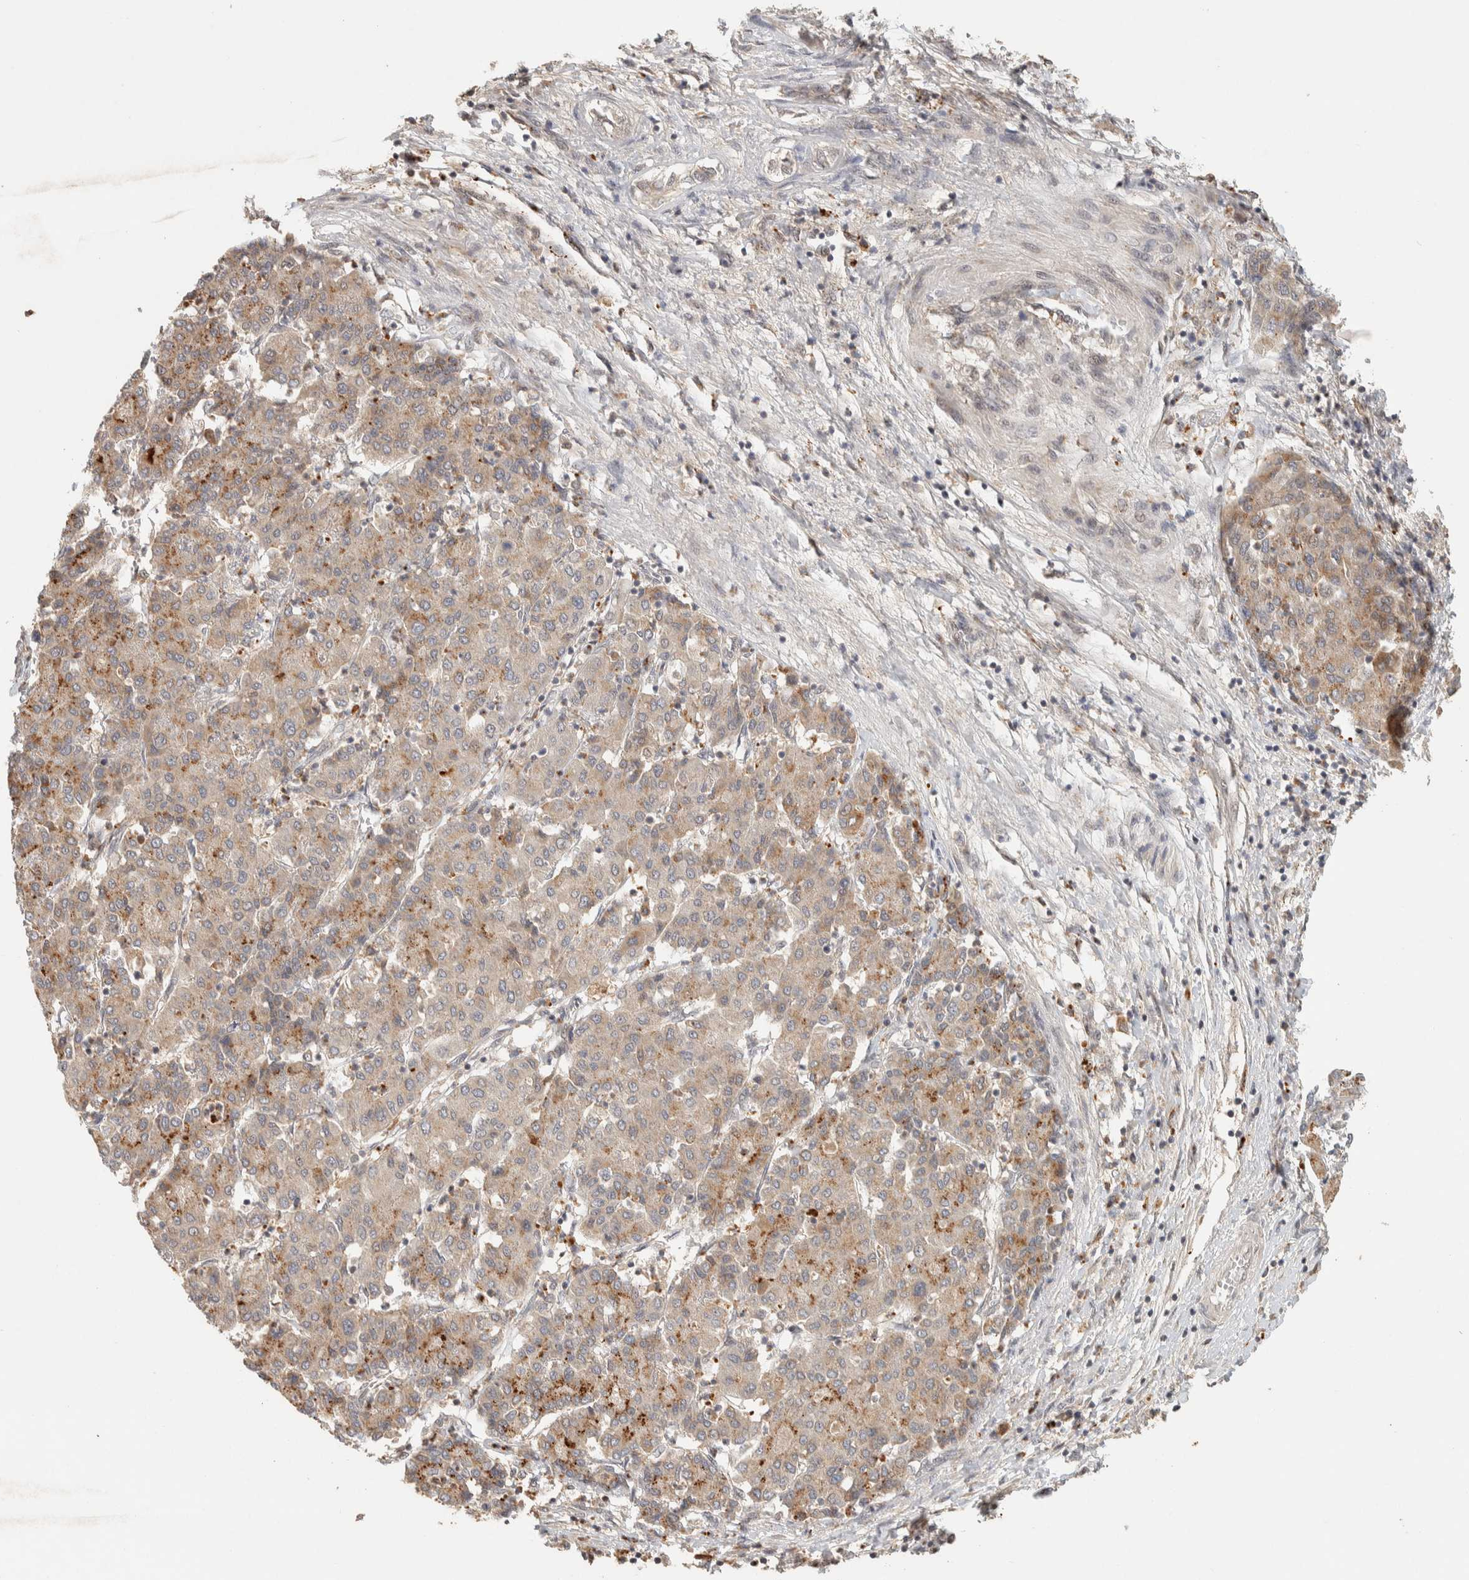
{"staining": {"intensity": "moderate", "quantity": "25%-75%", "location": "cytoplasmic/membranous"}, "tissue": "liver cancer", "cell_type": "Tumor cells", "image_type": "cancer", "snomed": [{"axis": "morphology", "description": "Carcinoma, Hepatocellular, NOS"}, {"axis": "topography", "description": "Liver"}], "caption": "An image of liver hepatocellular carcinoma stained for a protein exhibits moderate cytoplasmic/membranous brown staining in tumor cells.", "gene": "ITPA", "patient": {"sex": "male", "age": 65}}